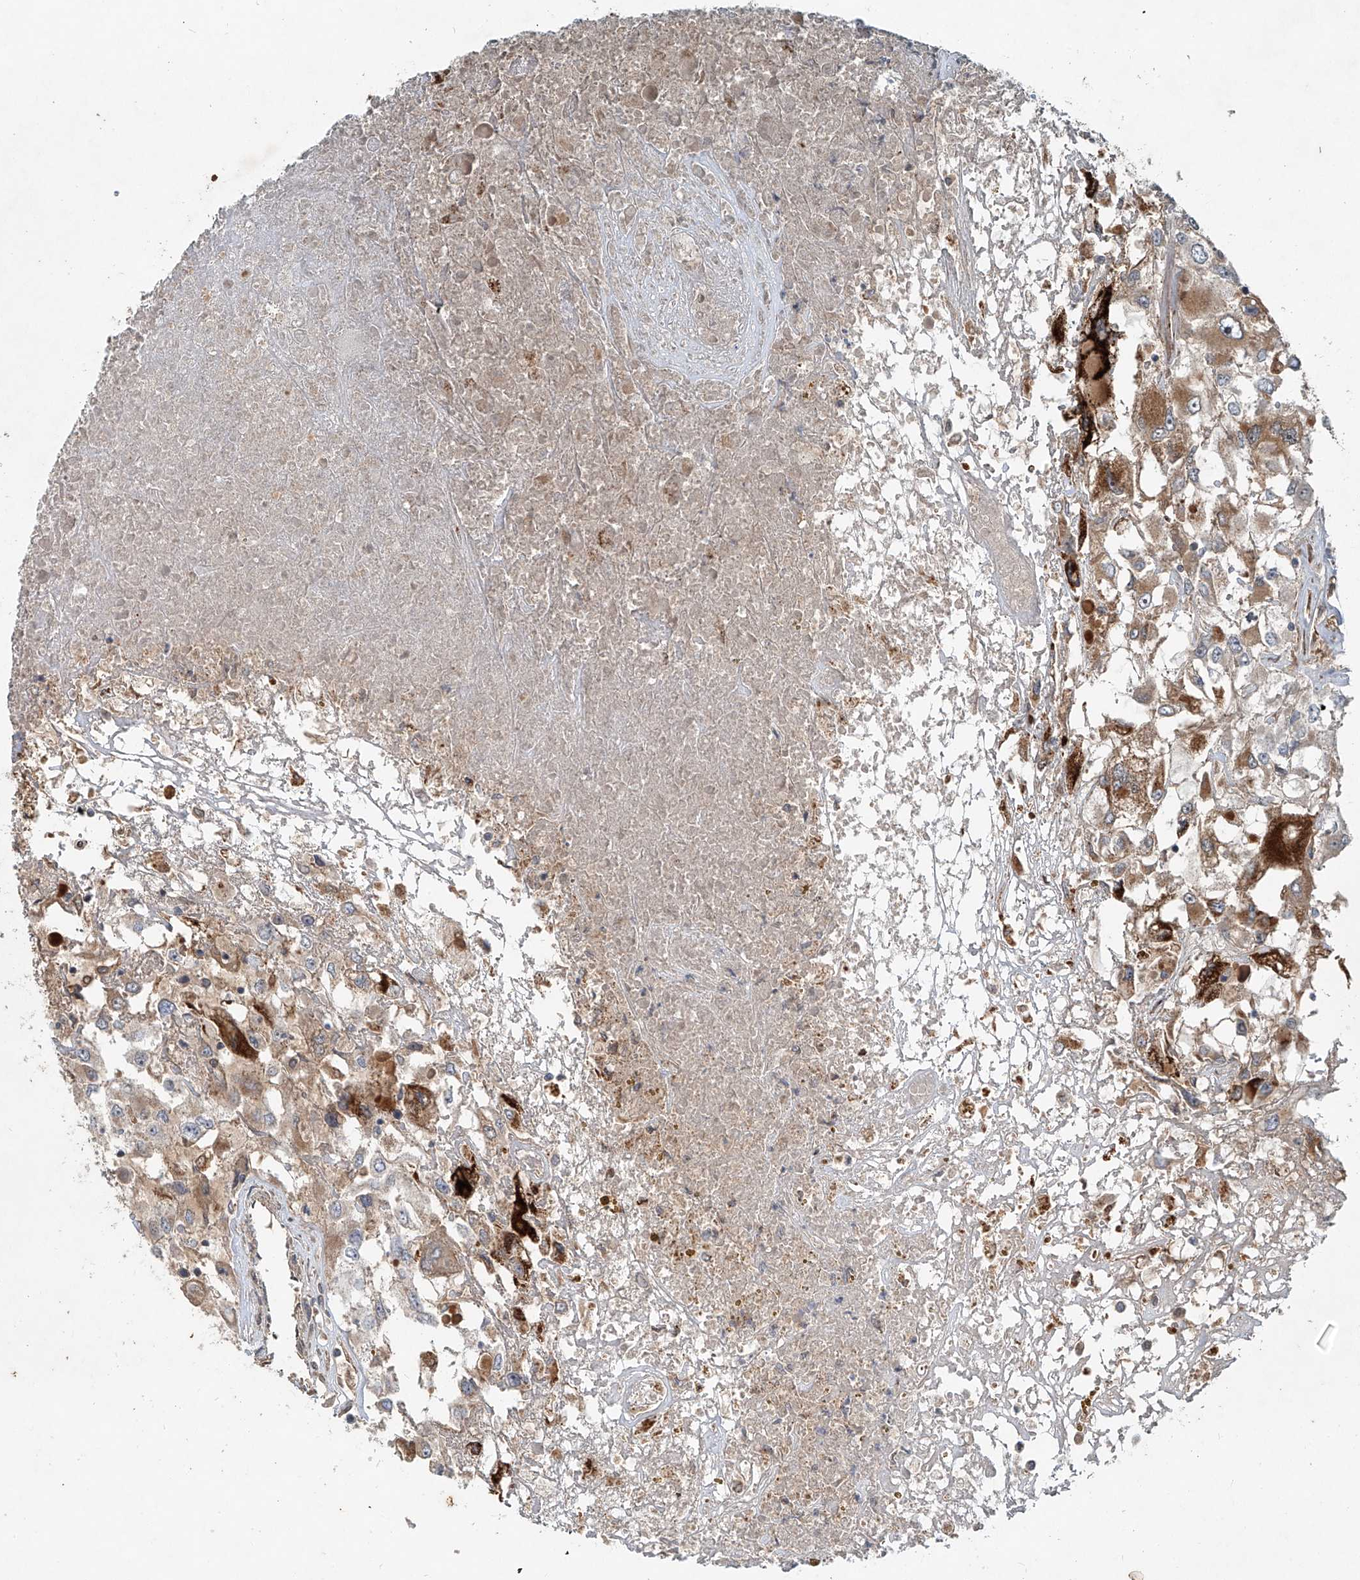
{"staining": {"intensity": "moderate", "quantity": "<25%", "location": "cytoplasmic/membranous"}, "tissue": "renal cancer", "cell_type": "Tumor cells", "image_type": "cancer", "snomed": [{"axis": "morphology", "description": "Adenocarcinoma, NOS"}, {"axis": "topography", "description": "Kidney"}], "caption": "Immunohistochemical staining of adenocarcinoma (renal) exhibits low levels of moderate cytoplasmic/membranous positivity in about <25% of tumor cells.", "gene": "IER5", "patient": {"sex": "female", "age": 52}}